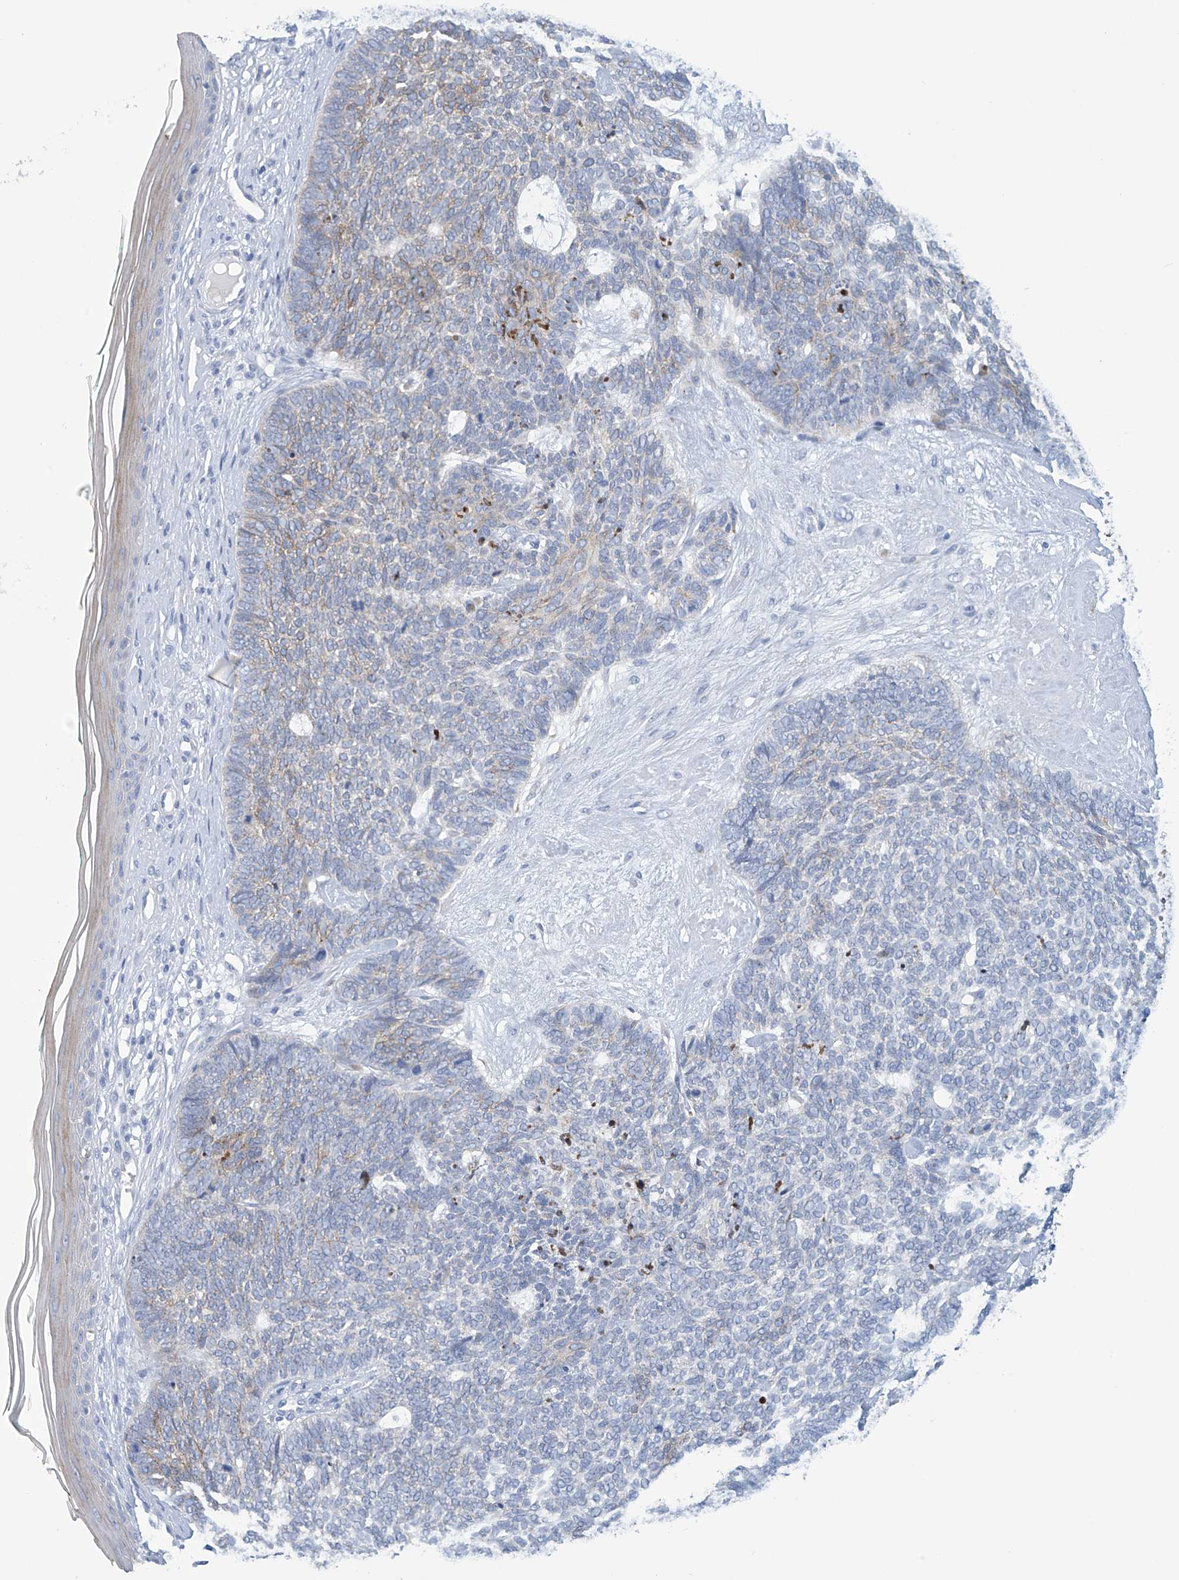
{"staining": {"intensity": "negative", "quantity": "none", "location": "none"}, "tissue": "skin cancer", "cell_type": "Tumor cells", "image_type": "cancer", "snomed": [{"axis": "morphology", "description": "Basal cell carcinoma"}, {"axis": "topography", "description": "Skin"}], "caption": "Skin basal cell carcinoma was stained to show a protein in brown. There is no significant staining in tumor cells.", "gene": "DSP", "patient": {"sex": "female", "age": 84}}